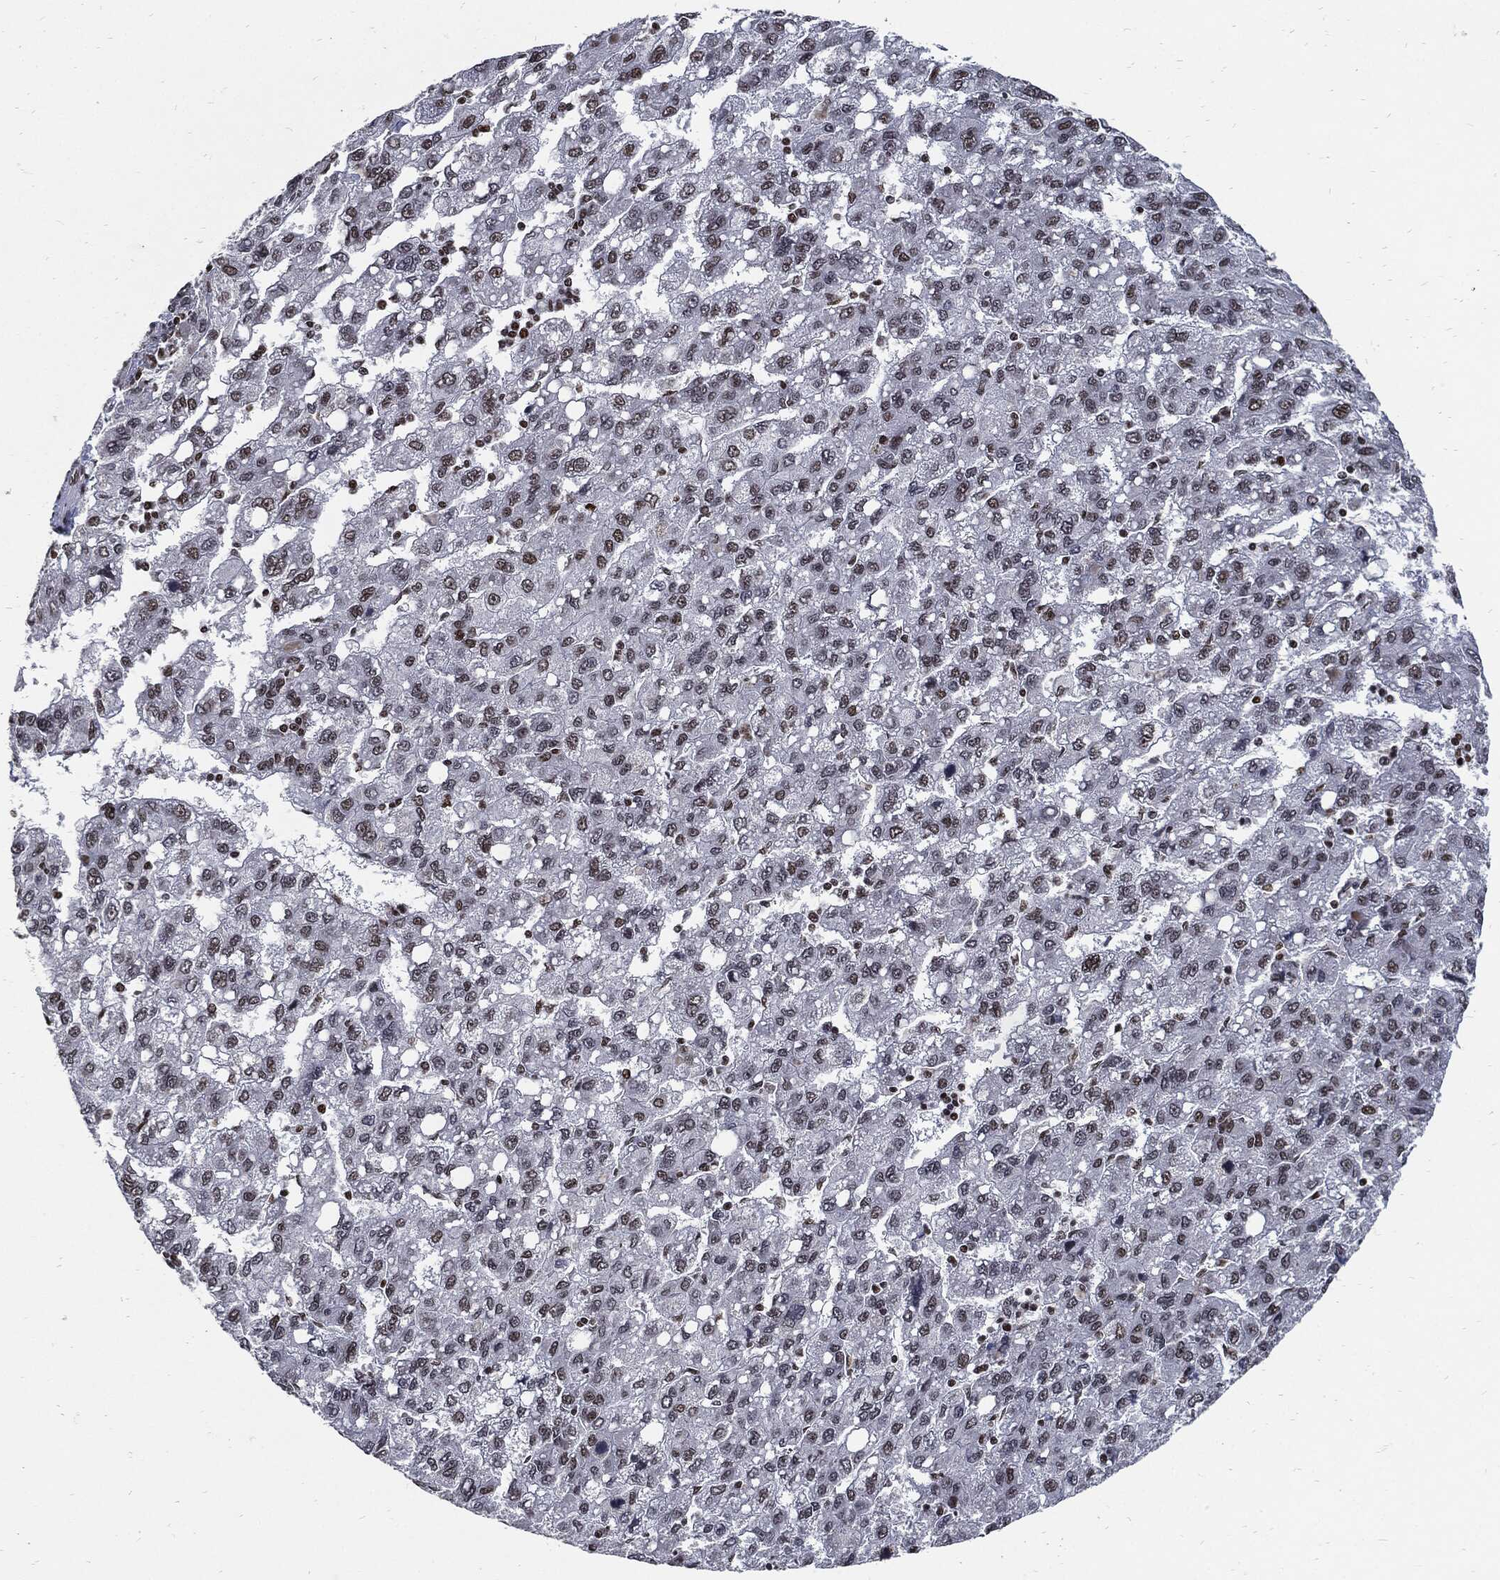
{"staining": {"intensity": "moderate", "quantity": "<25%", "location": "nuclear"}, "tissue": "liver cancer", "cell_type": "Tumor cells", "image_type": "cancer", "snomed": [{"axis": "morphology", "description": "Carcinoma, Hepatocellular, NOS"}, {"axis": "topography", "description": "Liver"}], "caption": "Moderate nuclear protein staining is appreciated in approximately <25% of tumor cells in liver cancer (hepatocellular carcinoma). (DAB (3,3'-diaminobenzidine) IHC, brown staining for protein, blue staining for nuclei).", "gene": "TERF2", "patient": {"sex": "female", "age": 82}}